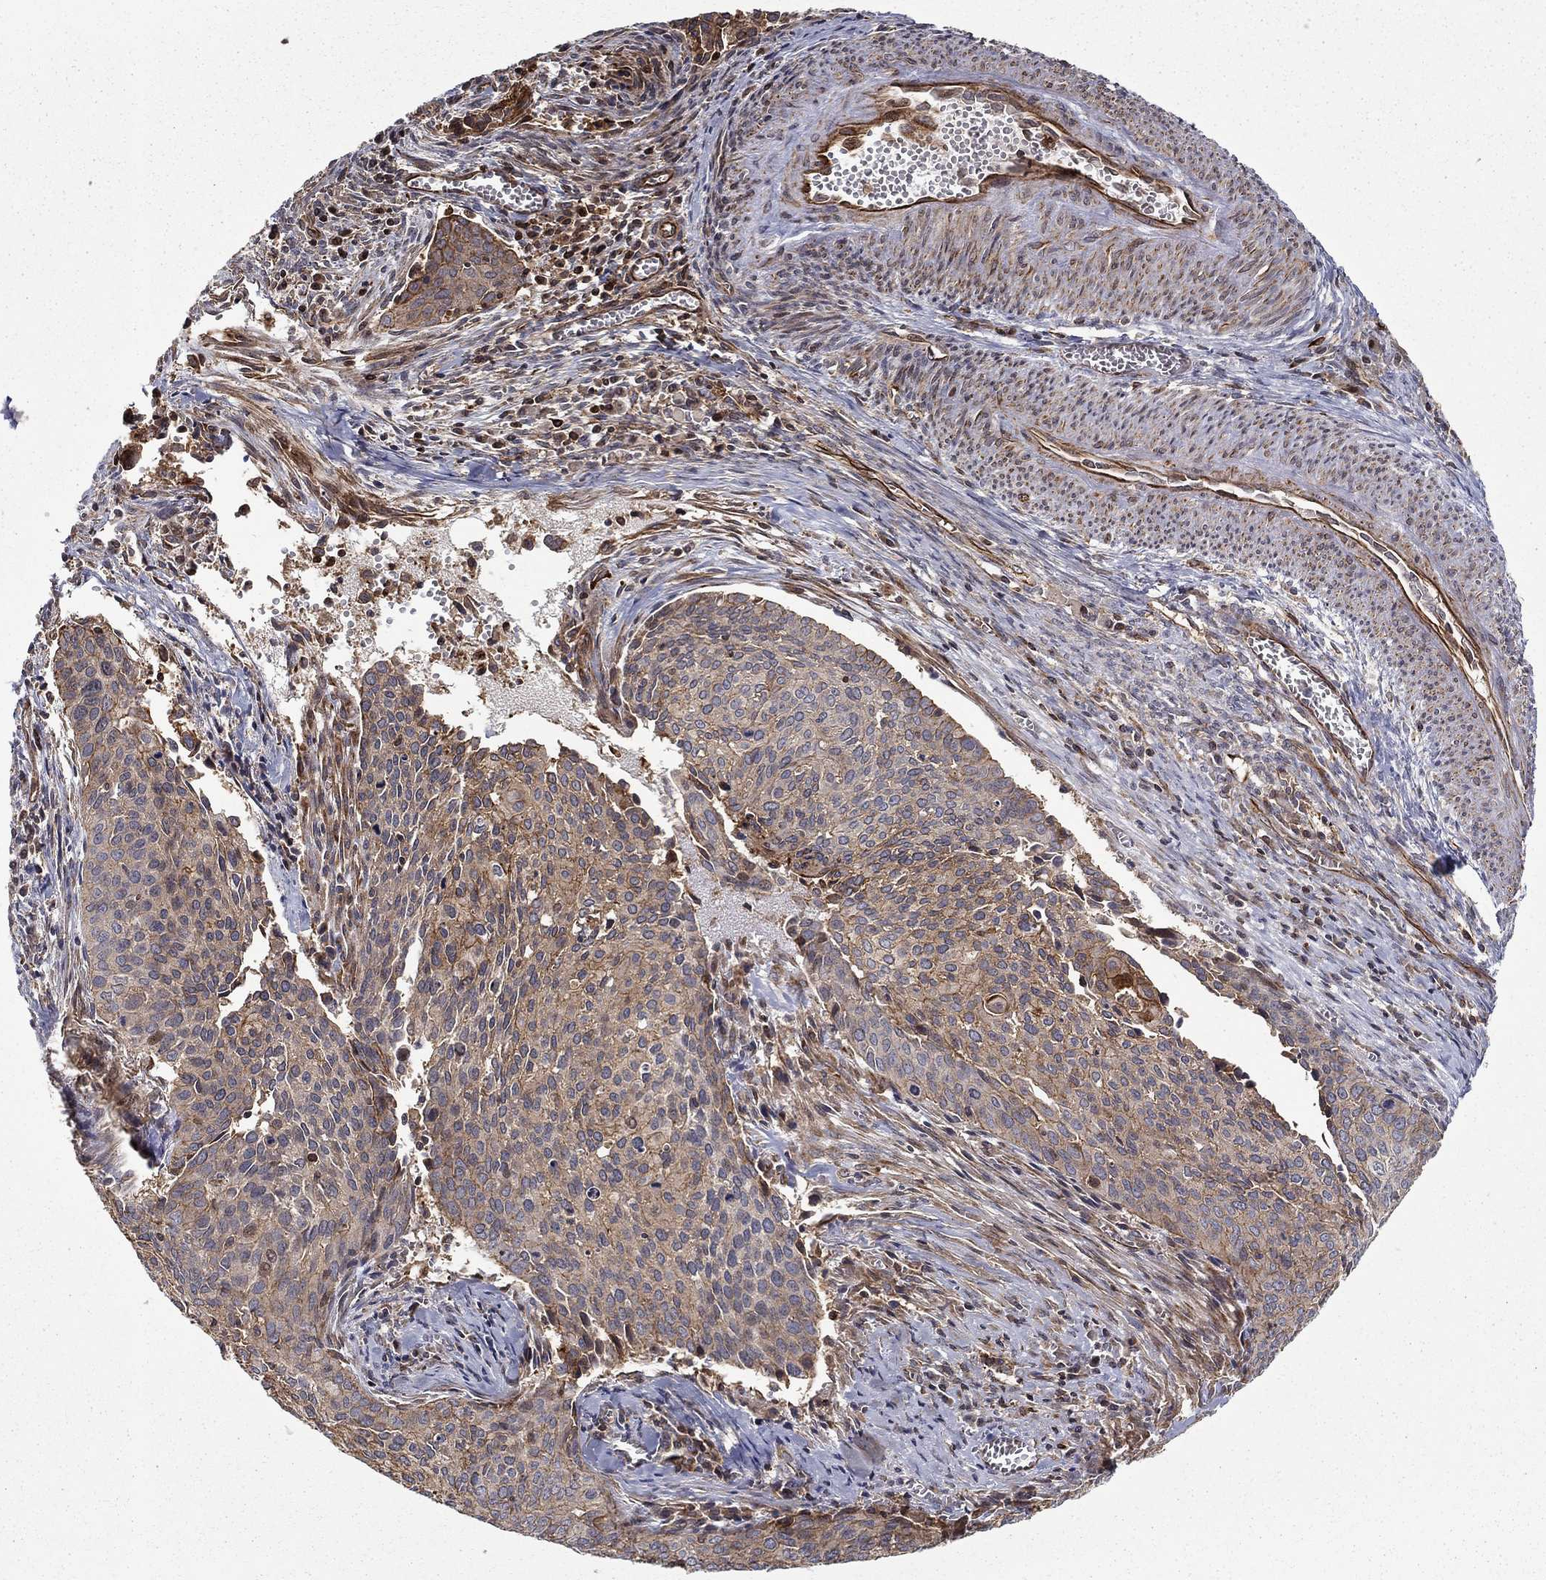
{"staining": {"intensity": "moderate", "quantity": "<25%", "location": "cytoplasmic/membranous"}, "tissue": "cervical cancer", "cell_type": "Tumor cells", "image_type": "cancer", "snomed": [{"axis": "morphology", "description": "Squamous cell carcinoma, NOS"}, {"axis": "topography", "description": "Cervix"}], "caption": "About <25% of tumor cells in human cervical squamous cell carcinoma demonstrate moderate cytoplasmic/membranous protein positivity as visualized by brown immunohistochemical staining.", "gene": "ADM", "patient": {"sex": "female", "age": 29}}